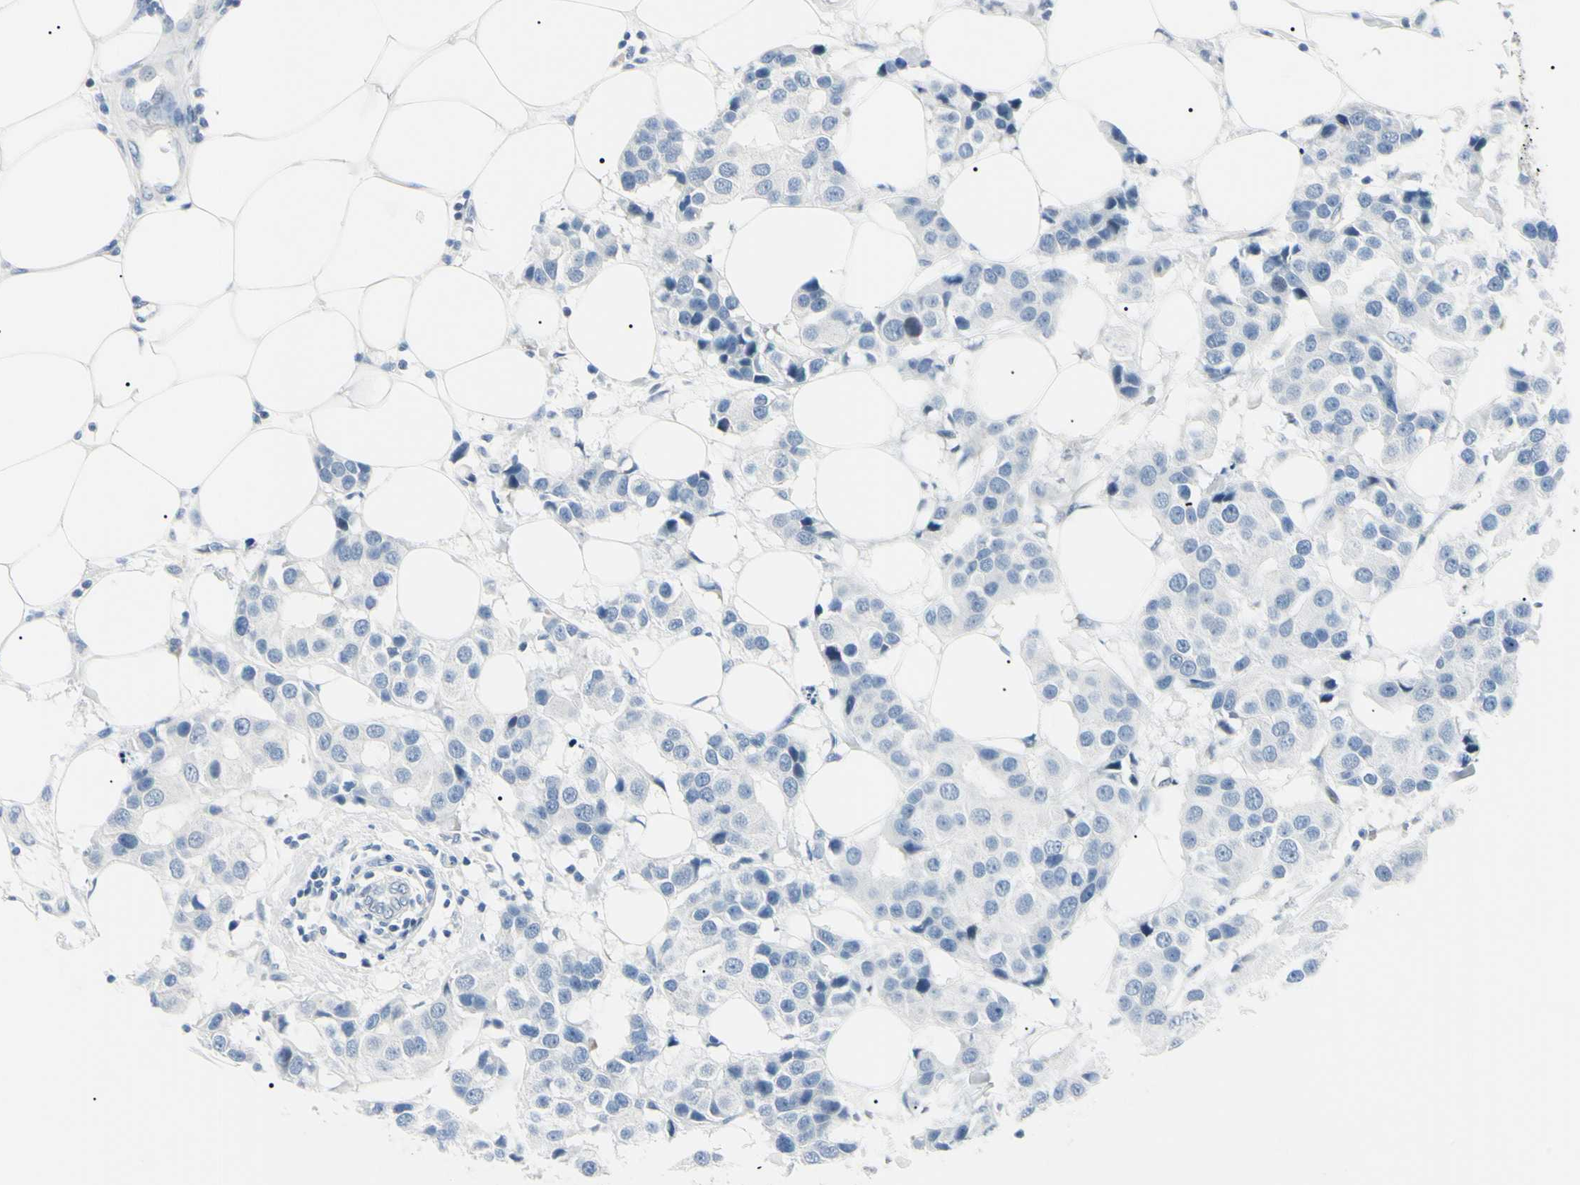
{"staining": {"intensity": "negative", "quantity": "none", "location": "none"}, "tissue": "breast cancer", "cell_type": "Tumor cells", "image_type": "cancer", "snomed": [{"axis": "morphology", "description": "Normal tissue, NOS"}, {"axis": "morphology", "description": "Duct carcinoma"}, {"axis": "topography", "description": "Breast"}], "caption": "Immunohistochemical staining of human breast cancer exhibits no significant positivity in tumor cells.", "gene": "CA2", "patient": {"sex": "female", "age": 39}}